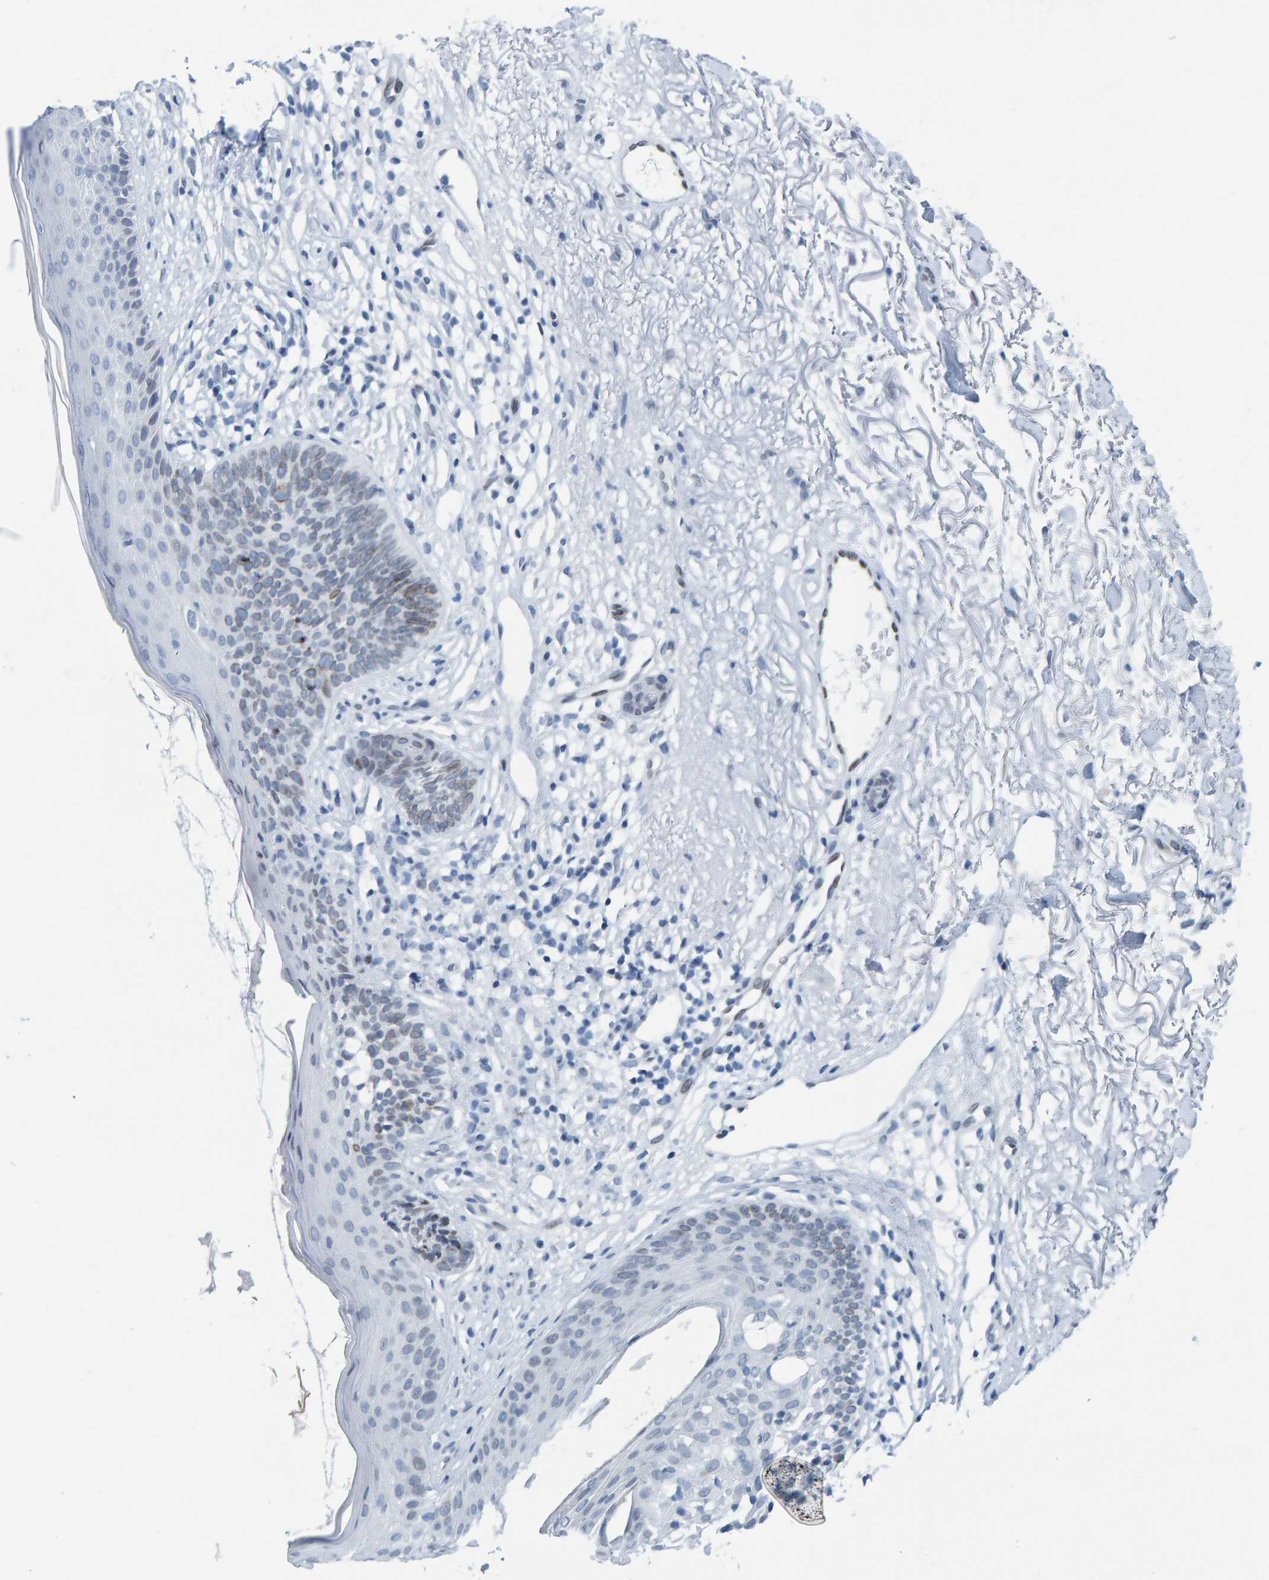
{"staining": {"intensity": "moderate", "quantity": "<25%", "location": "cytoplasmic/membranous,nuclear"}, "tissue": "skin cancer", "cell_type": "Tumor cells", "image_type": "cancer", "snomed": [{"axis": "morphology", "description": "Basal cell carcinoma"}, {"axis": "topography", "description": "Skin"}], "caption": "A histopathology image of skin basal cell carcinoma stained for a protein shows moderate cytoplasmic/membranous and nuclear brown staining in tumor cells. (DAB (3,3'-diaminobenzidine) = brown stain, brightfield microscopy at high magnification).", "gene": "LMNB2", "patient": {"sex": "female", "age": 70}}